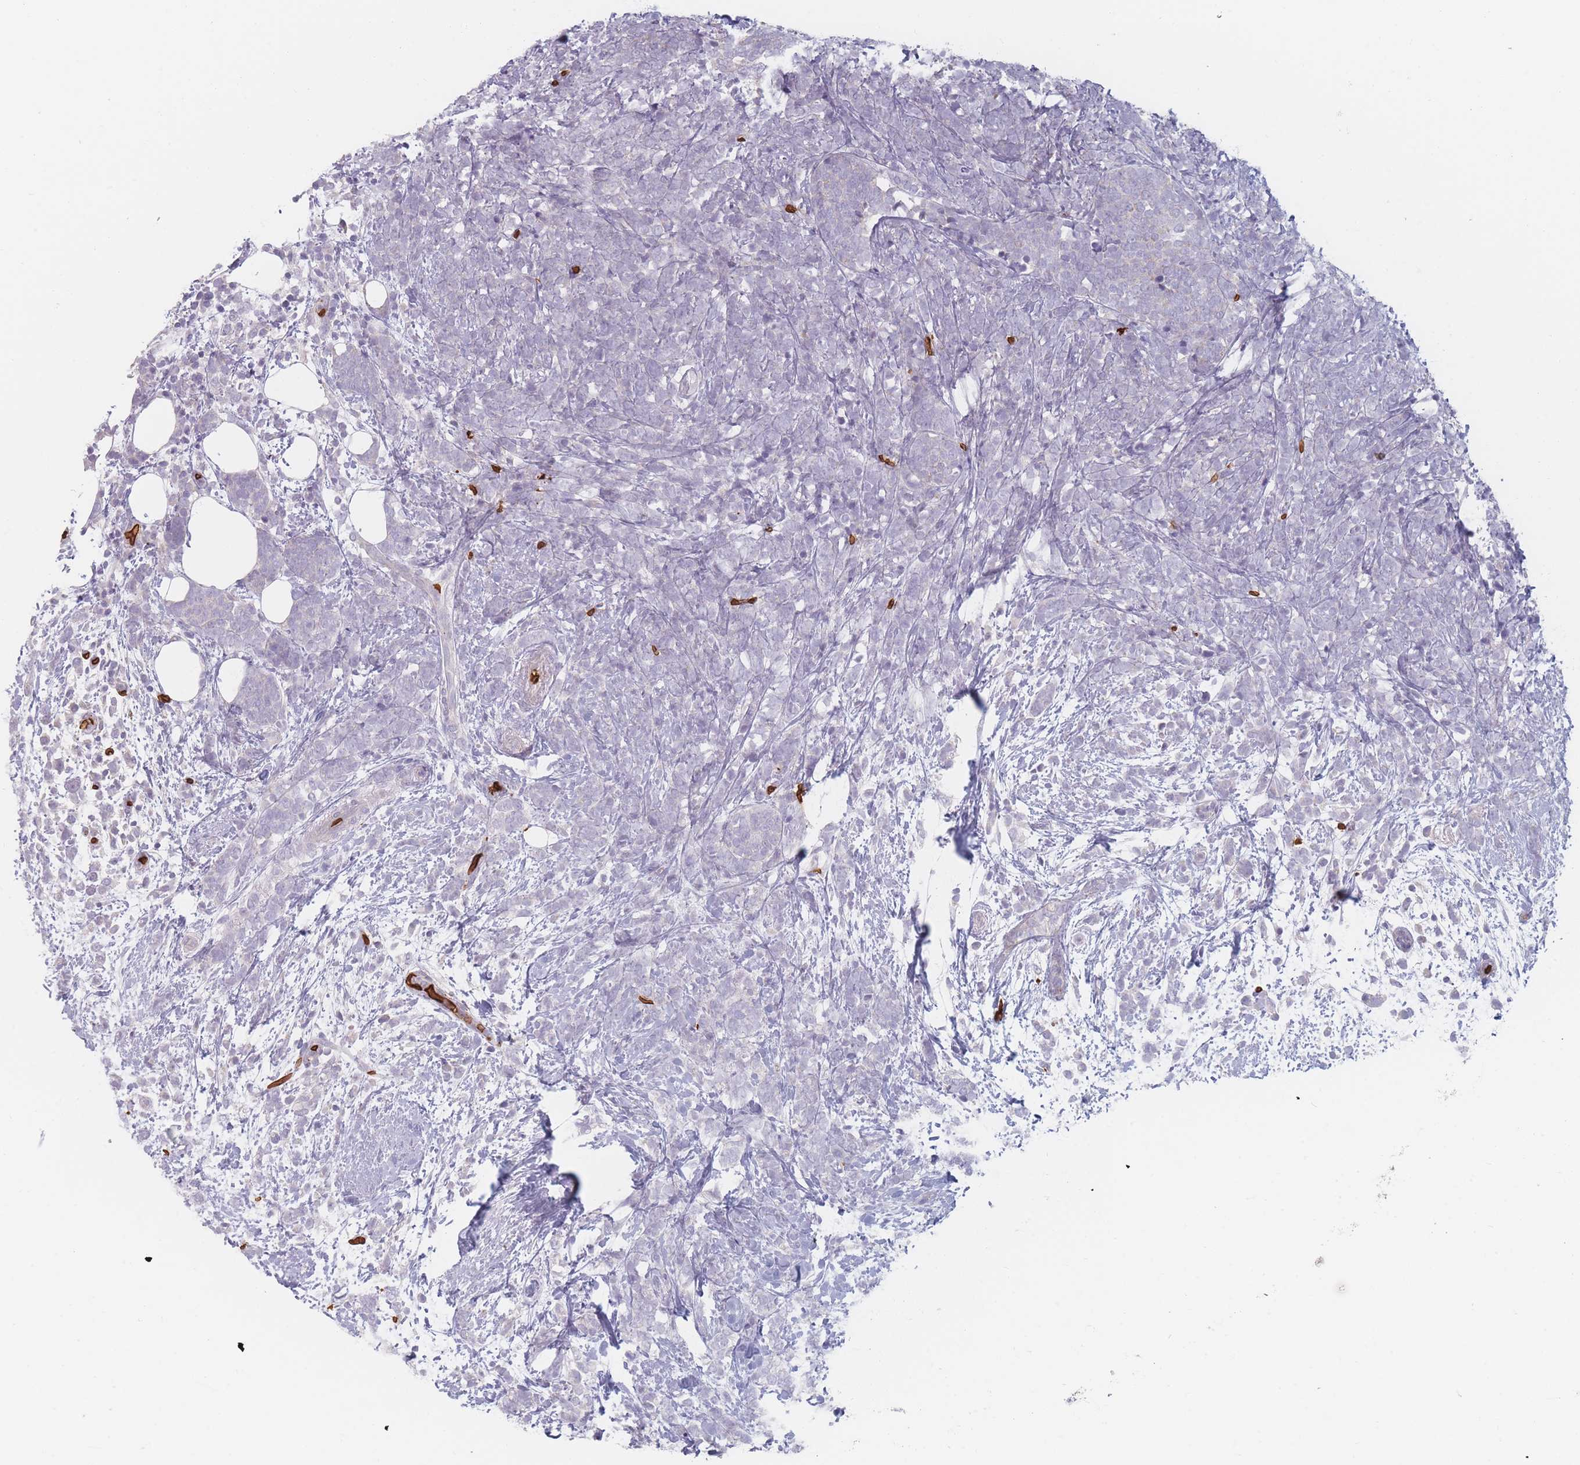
{"staining": {"intensity": "negative", "quantity": "none", "location": "none"}, "tissue": "breast cancer", "cell_type": "Tumor cells", "image_type": "cancer", "snomed": [{"axis": "morphology", "description": "Lobular carcinoma"}, {"axis": "topography", "description": "Breast"}], "caption": "Tumor cells show no significant staining in breast cancer (lobular carcinoma).", "gene": "SLC2A6", "patient": {"sex": "female", "age": 58}}